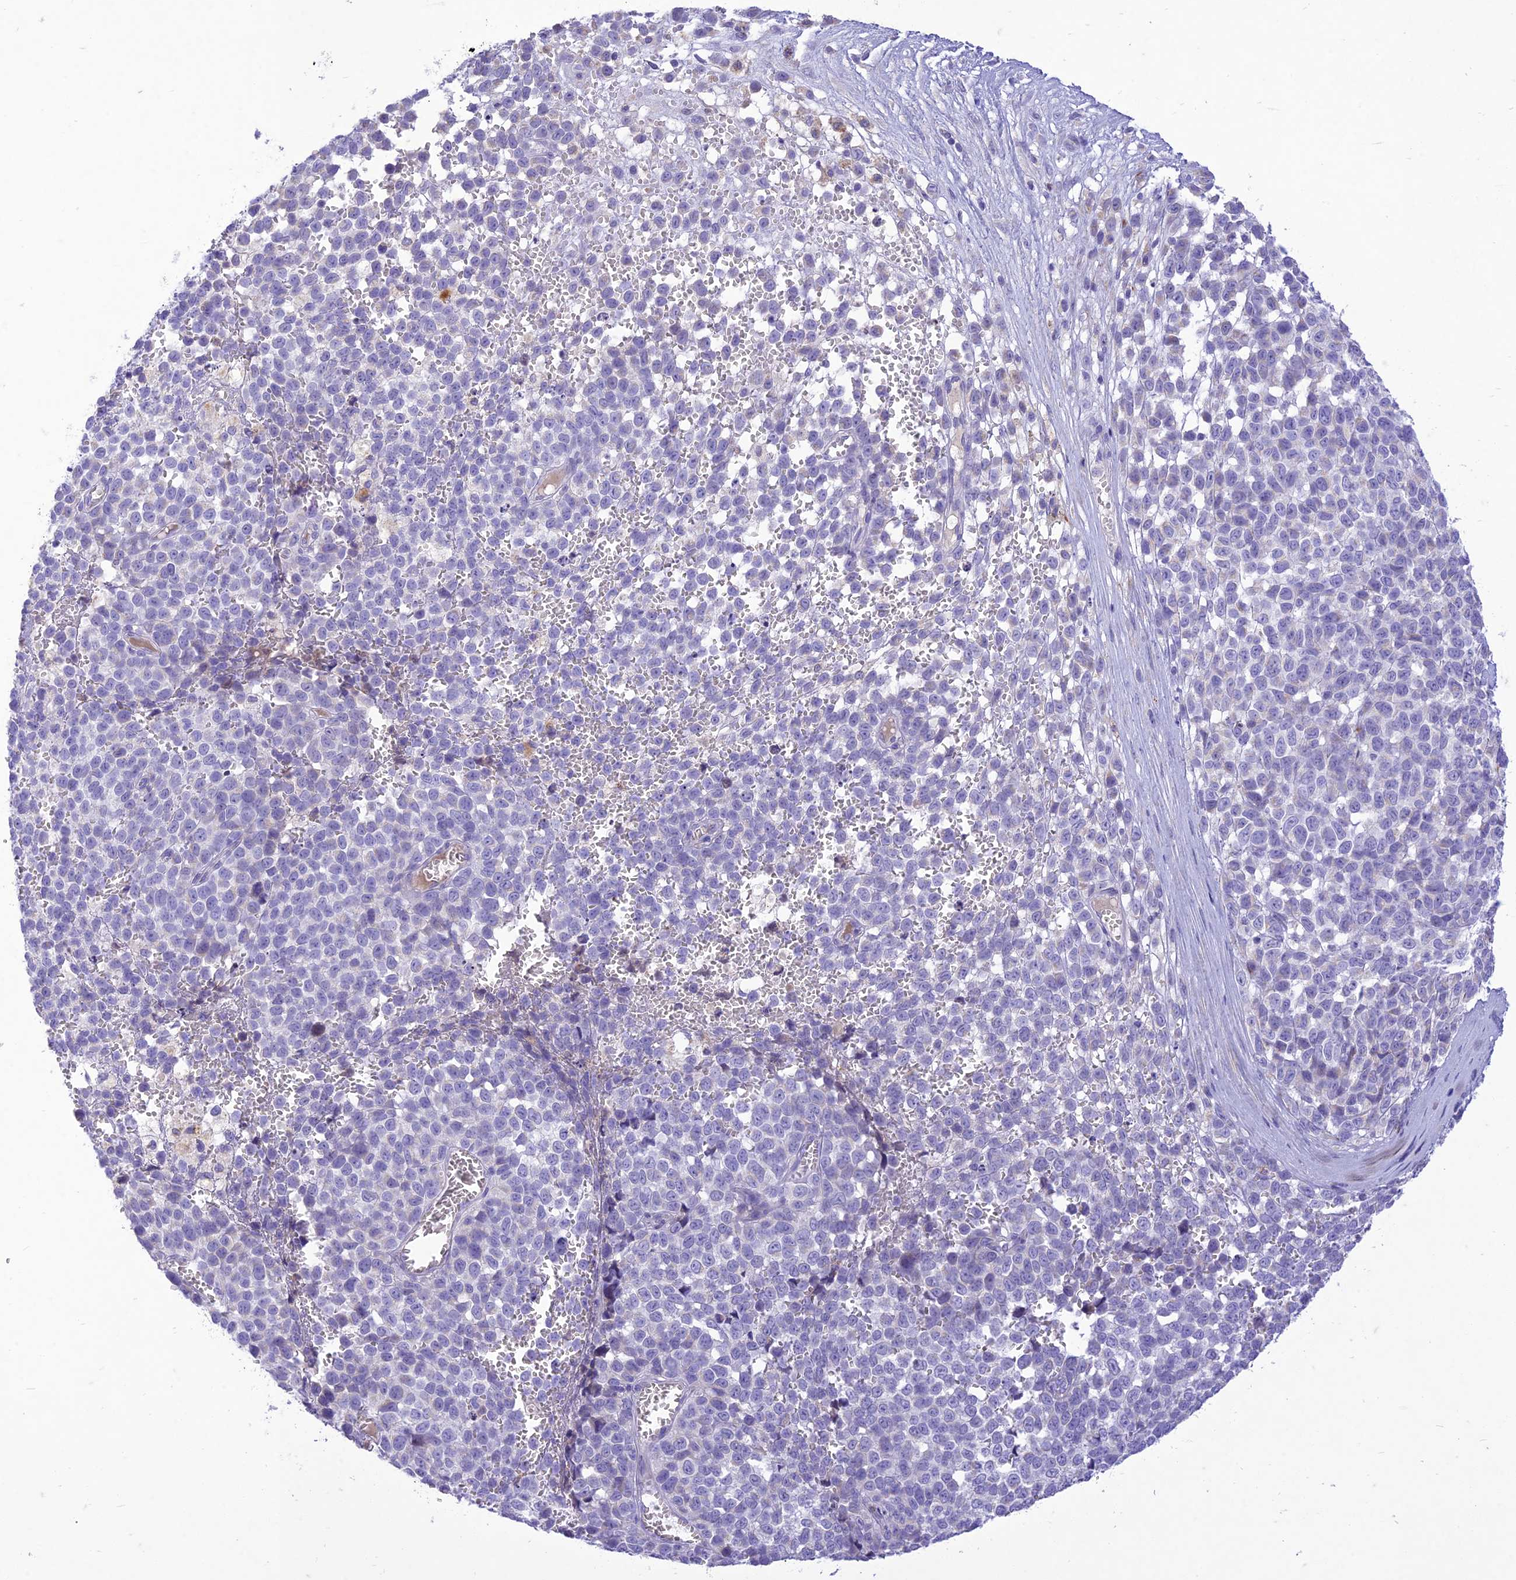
{"staining": {"intensity": "negative", "quantity": "none", "location": "none"}, "tissue": "melanoma", "cell_type": "Tumor cells", "image_type": "cancer", "snomed": [{"axis": "morphology", "description": "Malignant melanoma, NOS"}, {"axis": "topography", "description": "Nose, NOS"}], "caption": "IHC histopathology image of malignant melanoma stained for a protein (brown), which demonstrates no positivity in tumor cells. (Stains: DAB (3,3'-diaminobenzidine) immunohistochemistry (IHC) with hematoxylin counter stain, Microscopy: brightfield microscopy at high magnification).", "gene": "SLC13A5", "patient": {"sex": "female", "age": 48}}